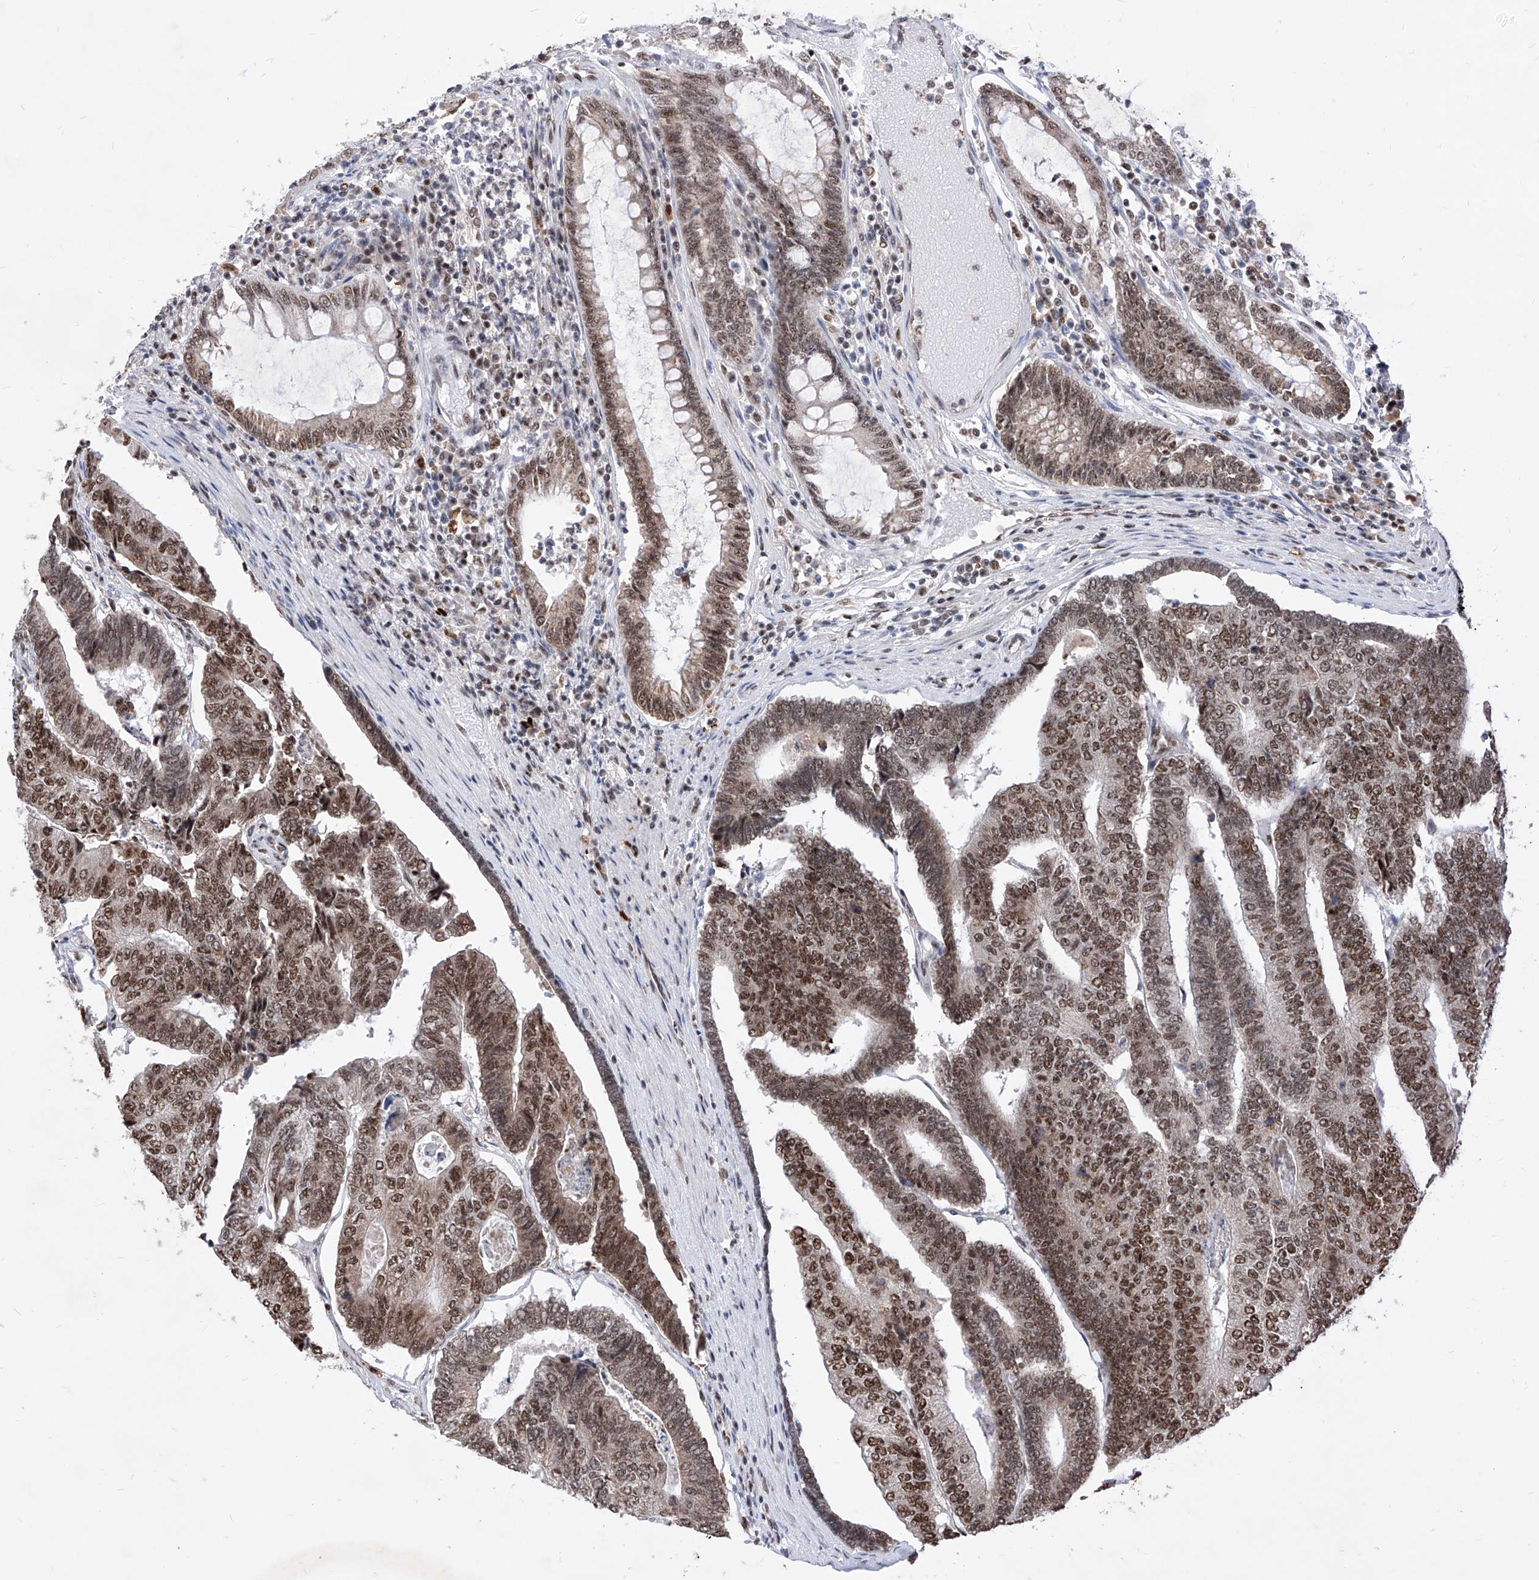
{"staining": {"intensity": "moderate", "quantity": ">75%", "location": "nuclear"}, "tissue": "colorectal cancer", "cell_type": "Tumor cells", "image_type": "cancer", "snomed": [{"axis": "morphology", "description": "Adenocarcinoma, NOS"}, {"axis": "topography", "description": "Colon"}], "caption": "Protein staining exhibits moderate nuclear staining in approximately >75% of tumor cells in colorectal cancer. (Brightfield microscopy of DAB IHC at high magnification).", "gene": "PHF5A", "patient": {"sex": "female", "age": 67}}